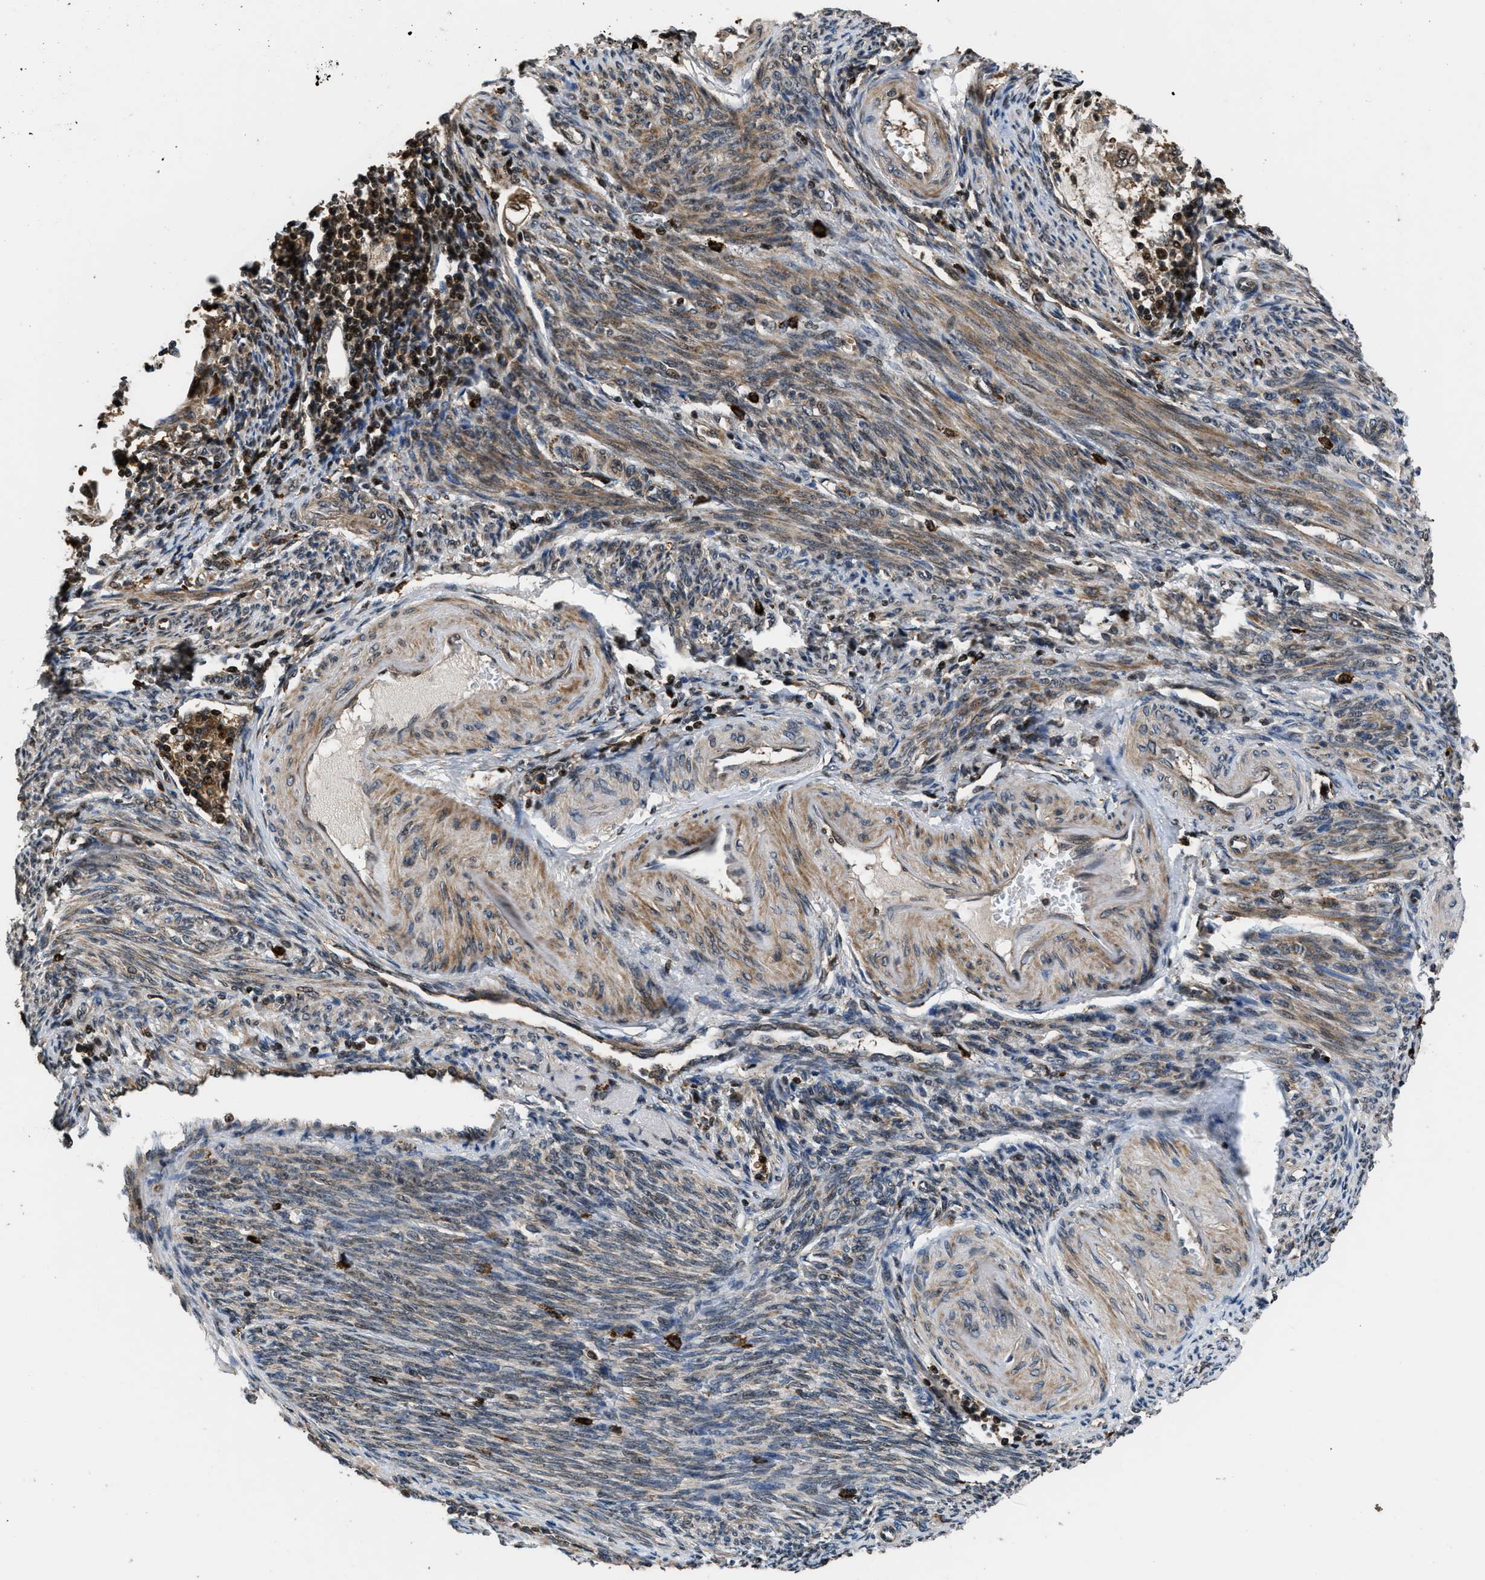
{"staining": {"intensity": "moderate", "quantity": ">75%", "location": "cytoplasmic/membranous"}, "tissue": "endometrial cancer", "cell_type": "Tumor cells", "image_type": "cancer", "snomed": [{"axis": "morphology", "description": "Adenocarcinoma, NOS"}, {"axis": "topography", "description": "Endometrium"}], "caption": "Immunohistochemical staining of human endometrial cancer (adenocarcinoma) shows moderate cytoplasmic/membranous protein expression in about >75% of tumor cells.", "gene": "CTBS", "patient": {"sex": "female", "age": 58}}